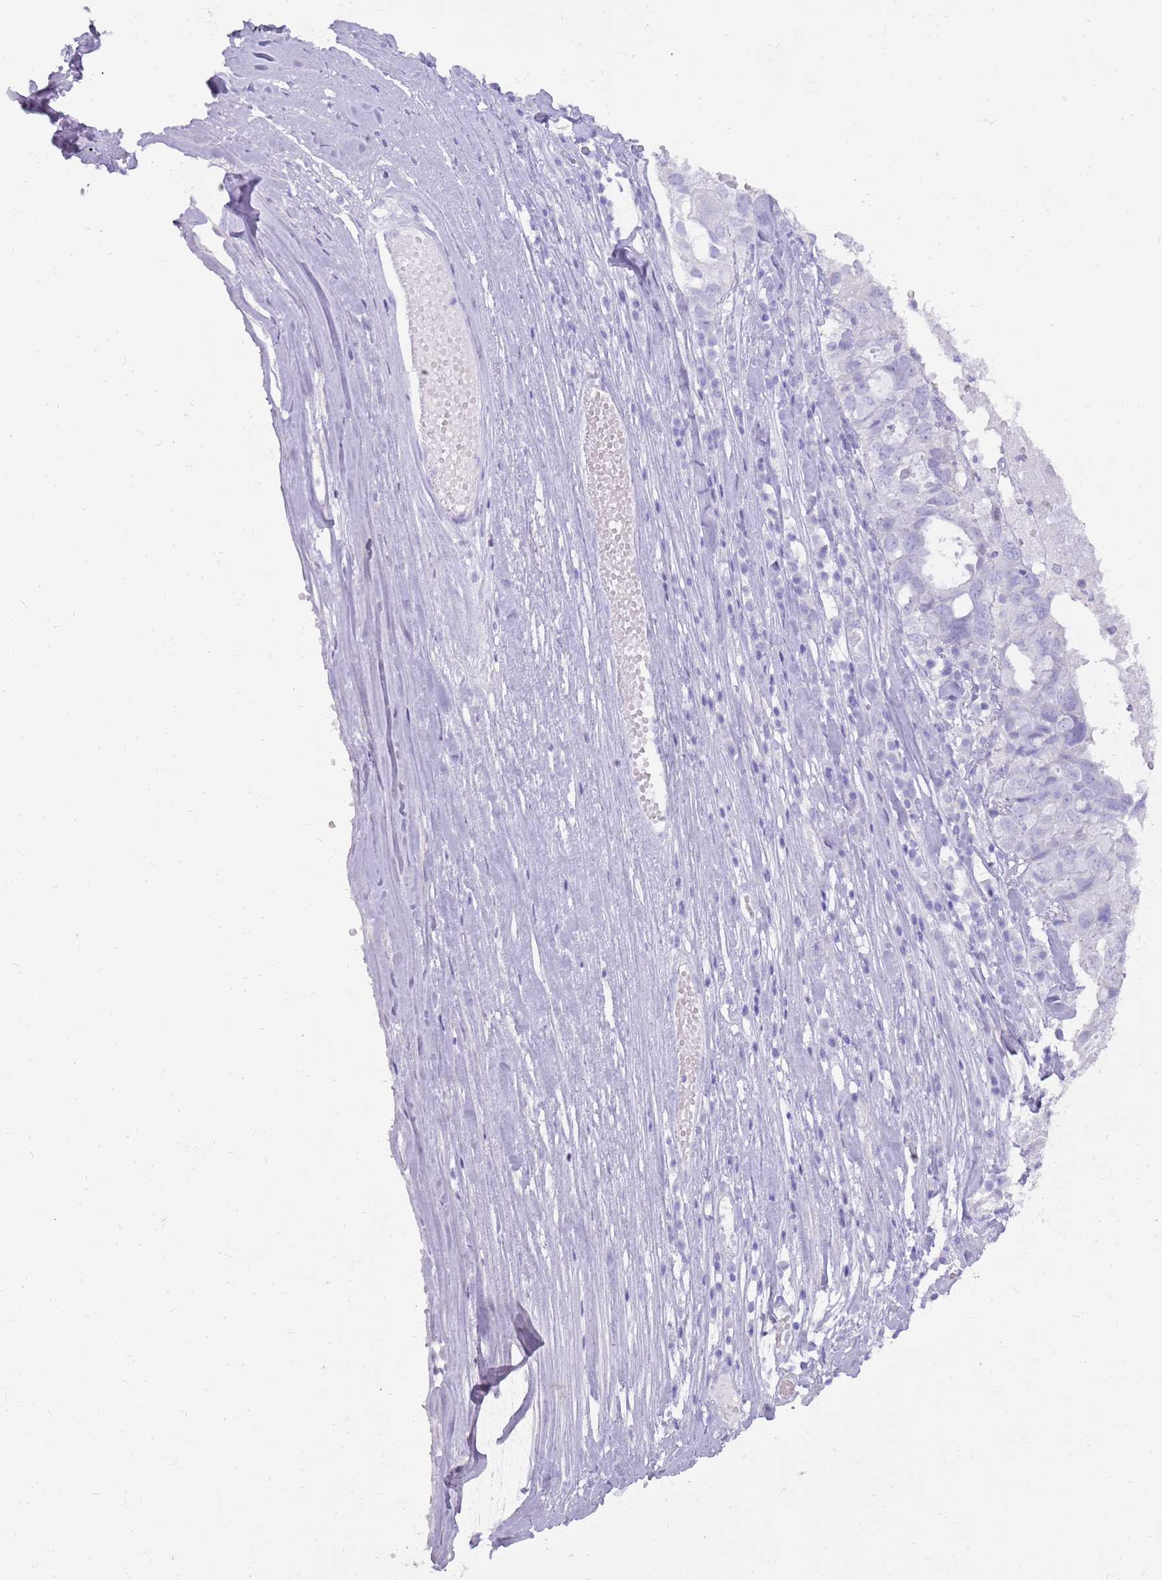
{"staining": {"intensity": "negative", "quantity": "none", "location": "none"}, "tissue": "ovarian cancer", "cell_type": "Tumor cells", "image_type": "cancer", "snomed": [{"axis": "morphology", "description": "Carcinoma, endometroid"}, {"axis": "topography", "description": "Ovary"}], "caption": "Protein analysis of endometroid carcinoma (ovarian) demonstrates no significant expression in tumor cells.", "gene": "NBPF3", "patient": {"sex": "female", "age": 62}}